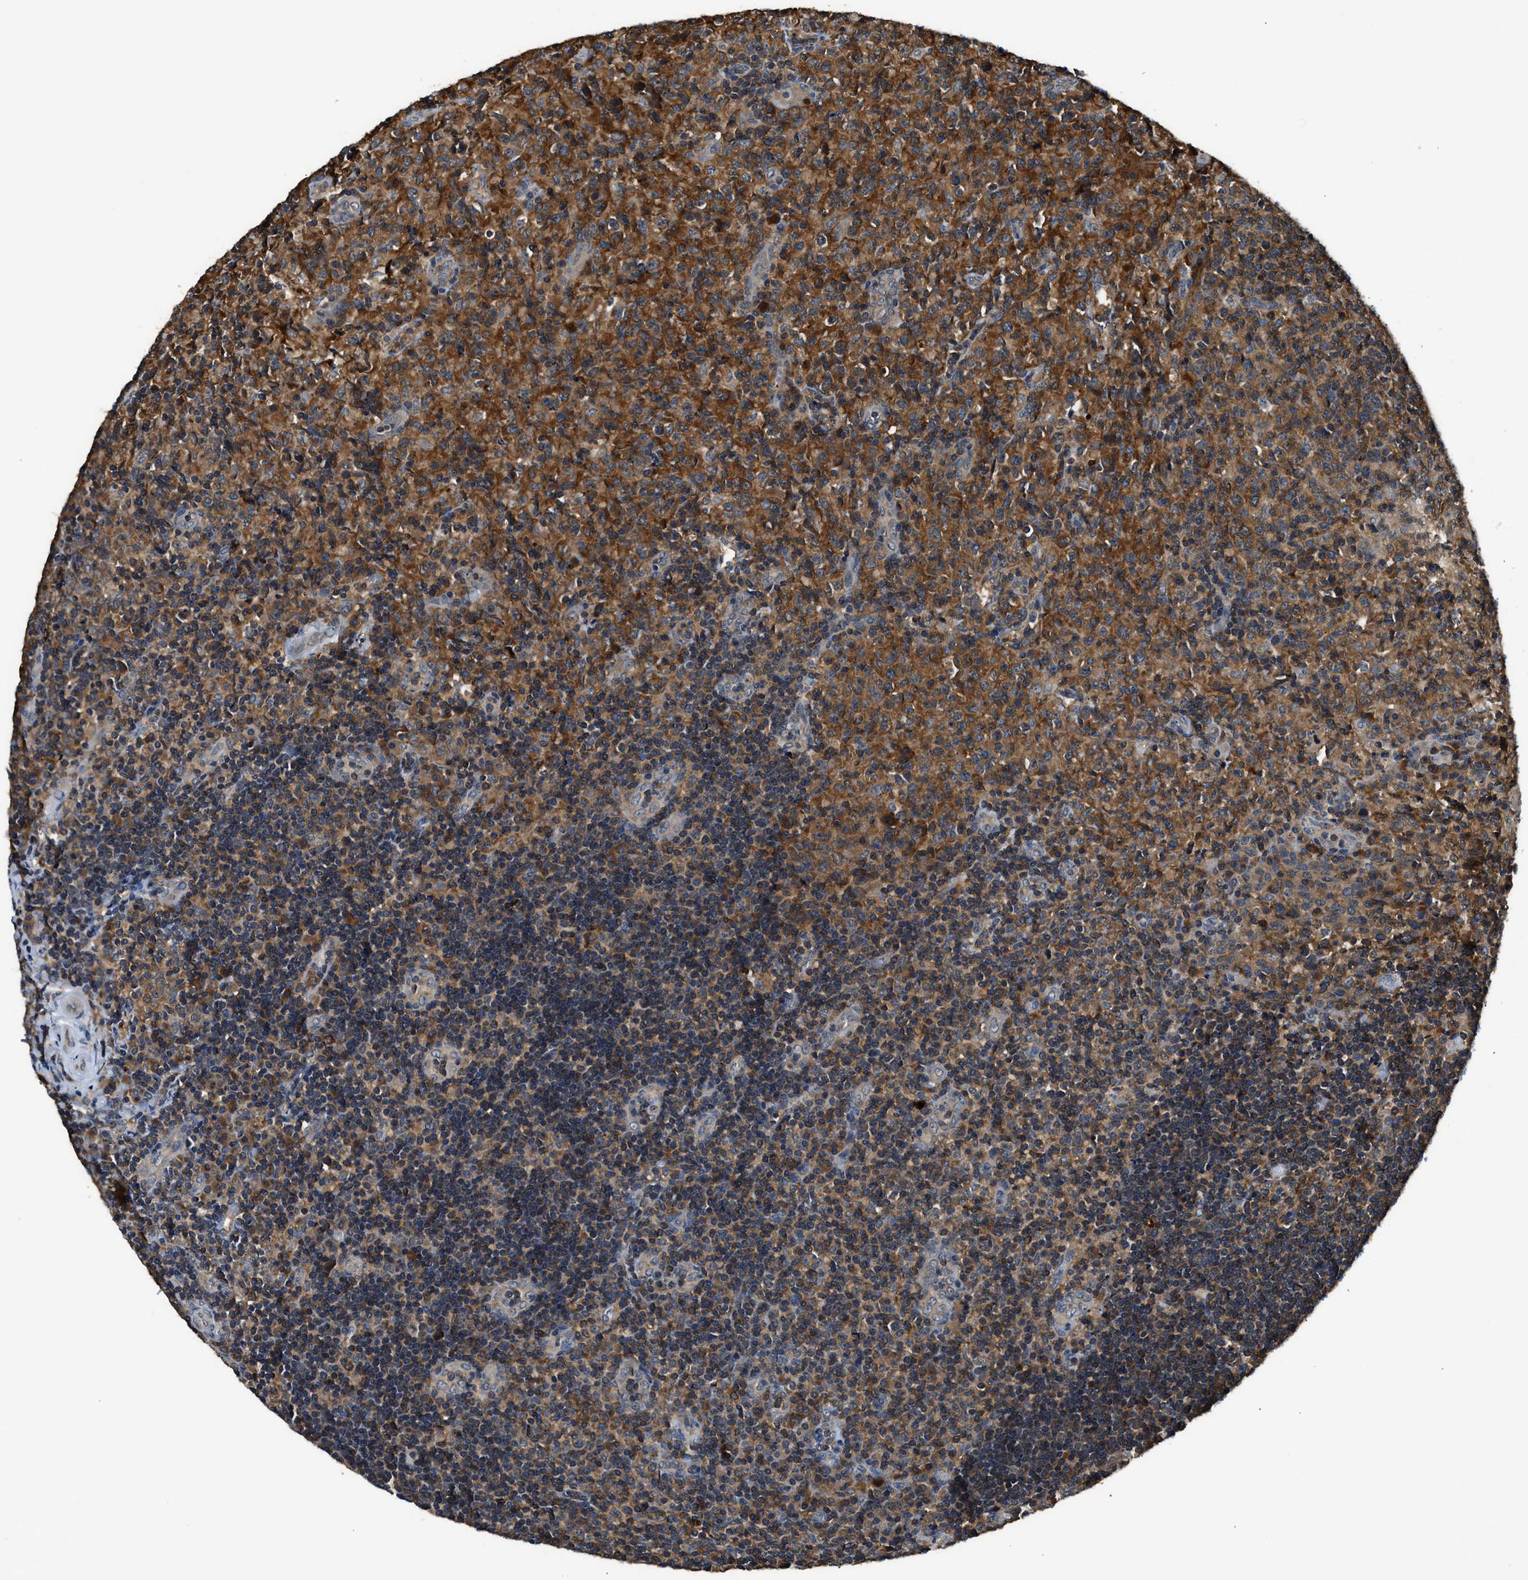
{"staining": {"intensity": "strong", "quantity": "25%-75%", "location": "cytoplasmic/membranous"}, "tissue": "lymphoma", "cell_type": "Tumor cells", "image_type": "cancer", "snomed": [{"axis": "morphology", "description": "Malignant lymphoma, non-Hodgkin's type, High grade"}, {"axis": "topography", "description": "Tonsil"}], "caption": "High-grade malignant lymphoma, non-Hodgkin's type stained with immunohistochemistry displays strong cytoplasmic/membranous staining in about 25%-75% of tumor cells.", "gene": "PAFAH2", "patient": {"sex": "female", "age": 36}}